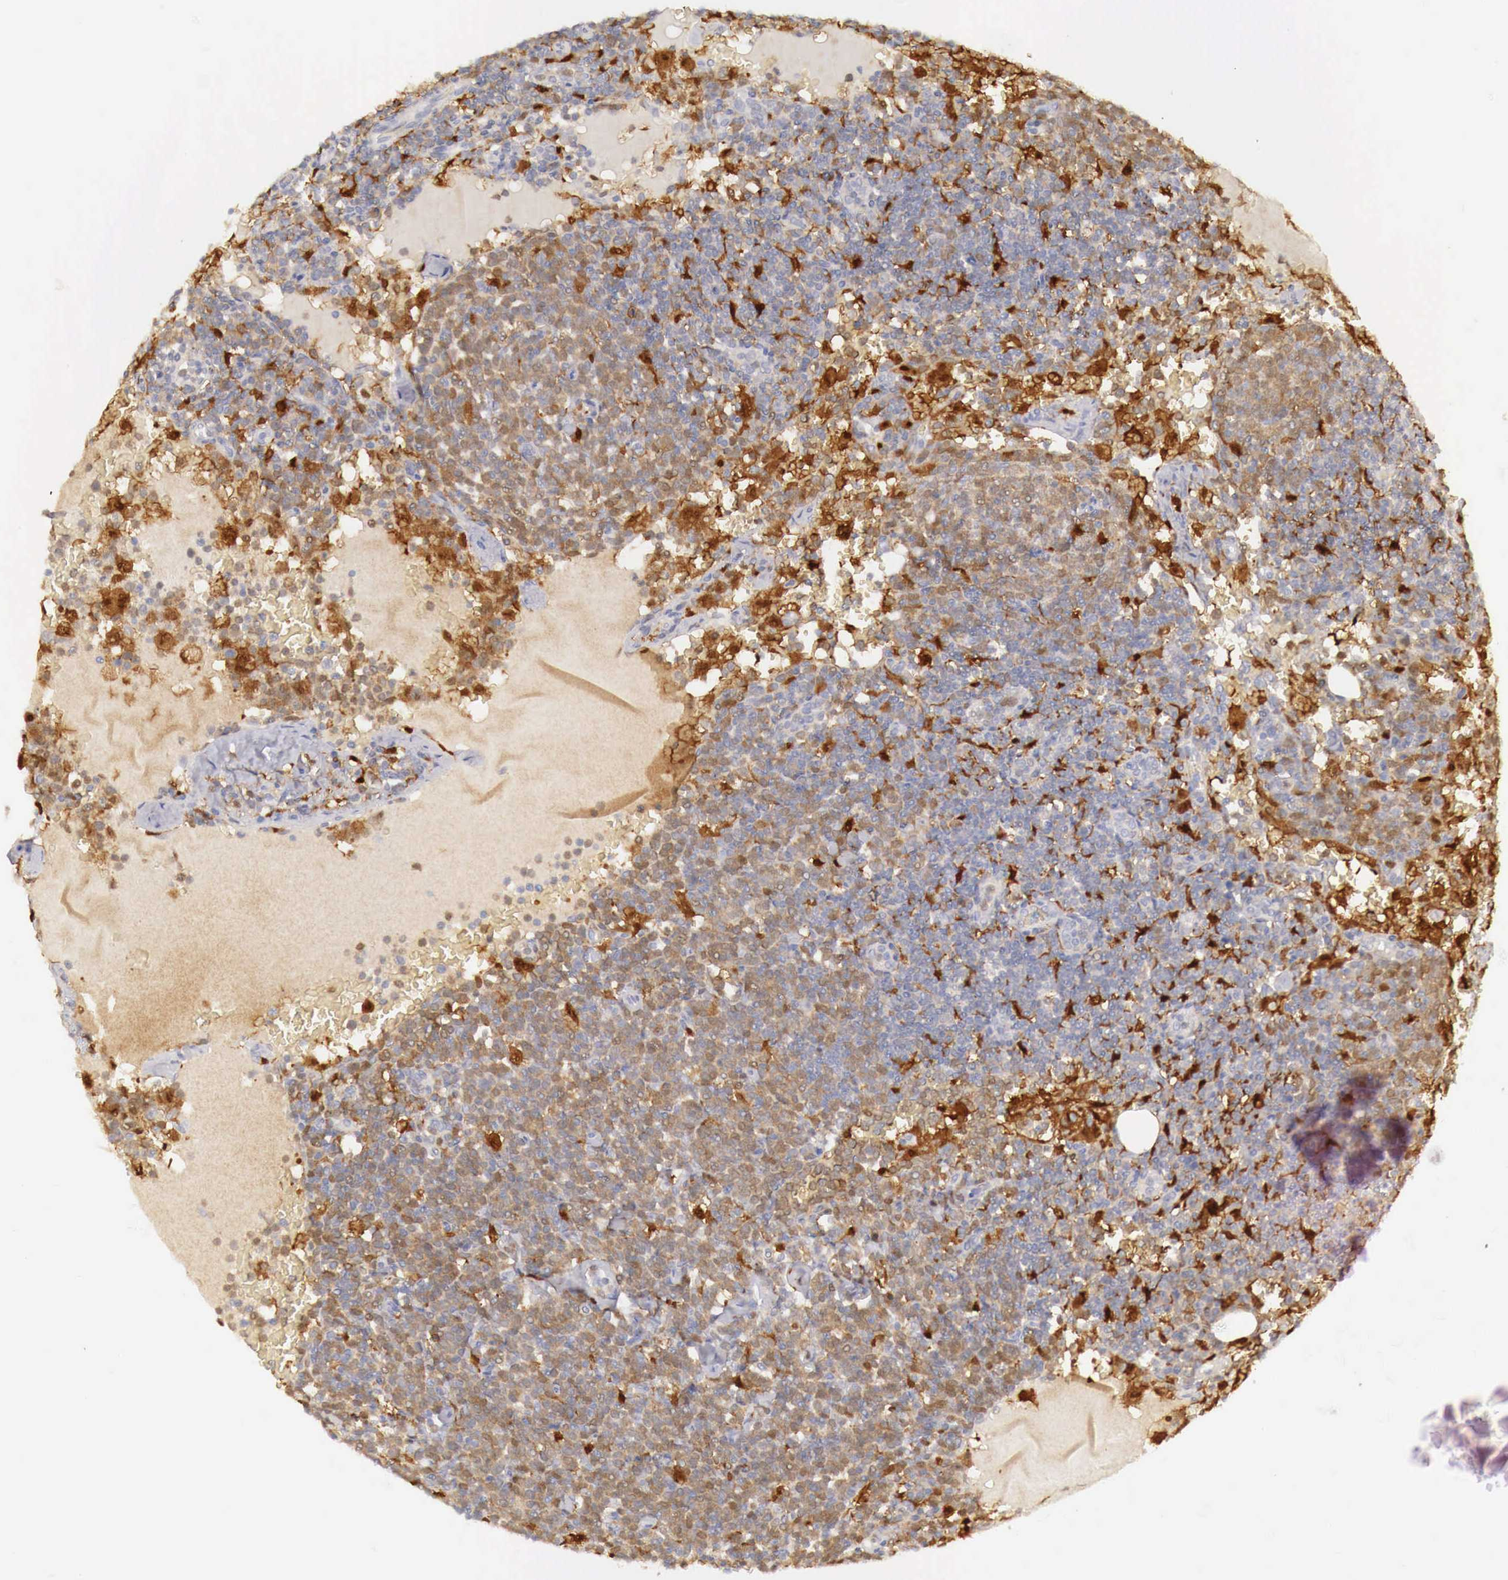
{"staining": {"intensity": "weak", "quantity": "25%-75%", "location": "cytoplasmic/membranous"}, "tissue": "lymphoma", "cell_type": "Tumor cells", "image_type": "cancer", "snomed": [{"axis": "morphology", "description": "Malignant lymphoma, non-Hodgkin's type, High grade"}, {"axis": "topography", "description": "Lymph node"}], "caption": "A low amount of weak cytoplasmic/membranous staining is seen in about 25%-75% of tumor cells in lymphoma tissue.", "gene": "RENBP", "patient": {"sex": "female", "age": 76}}